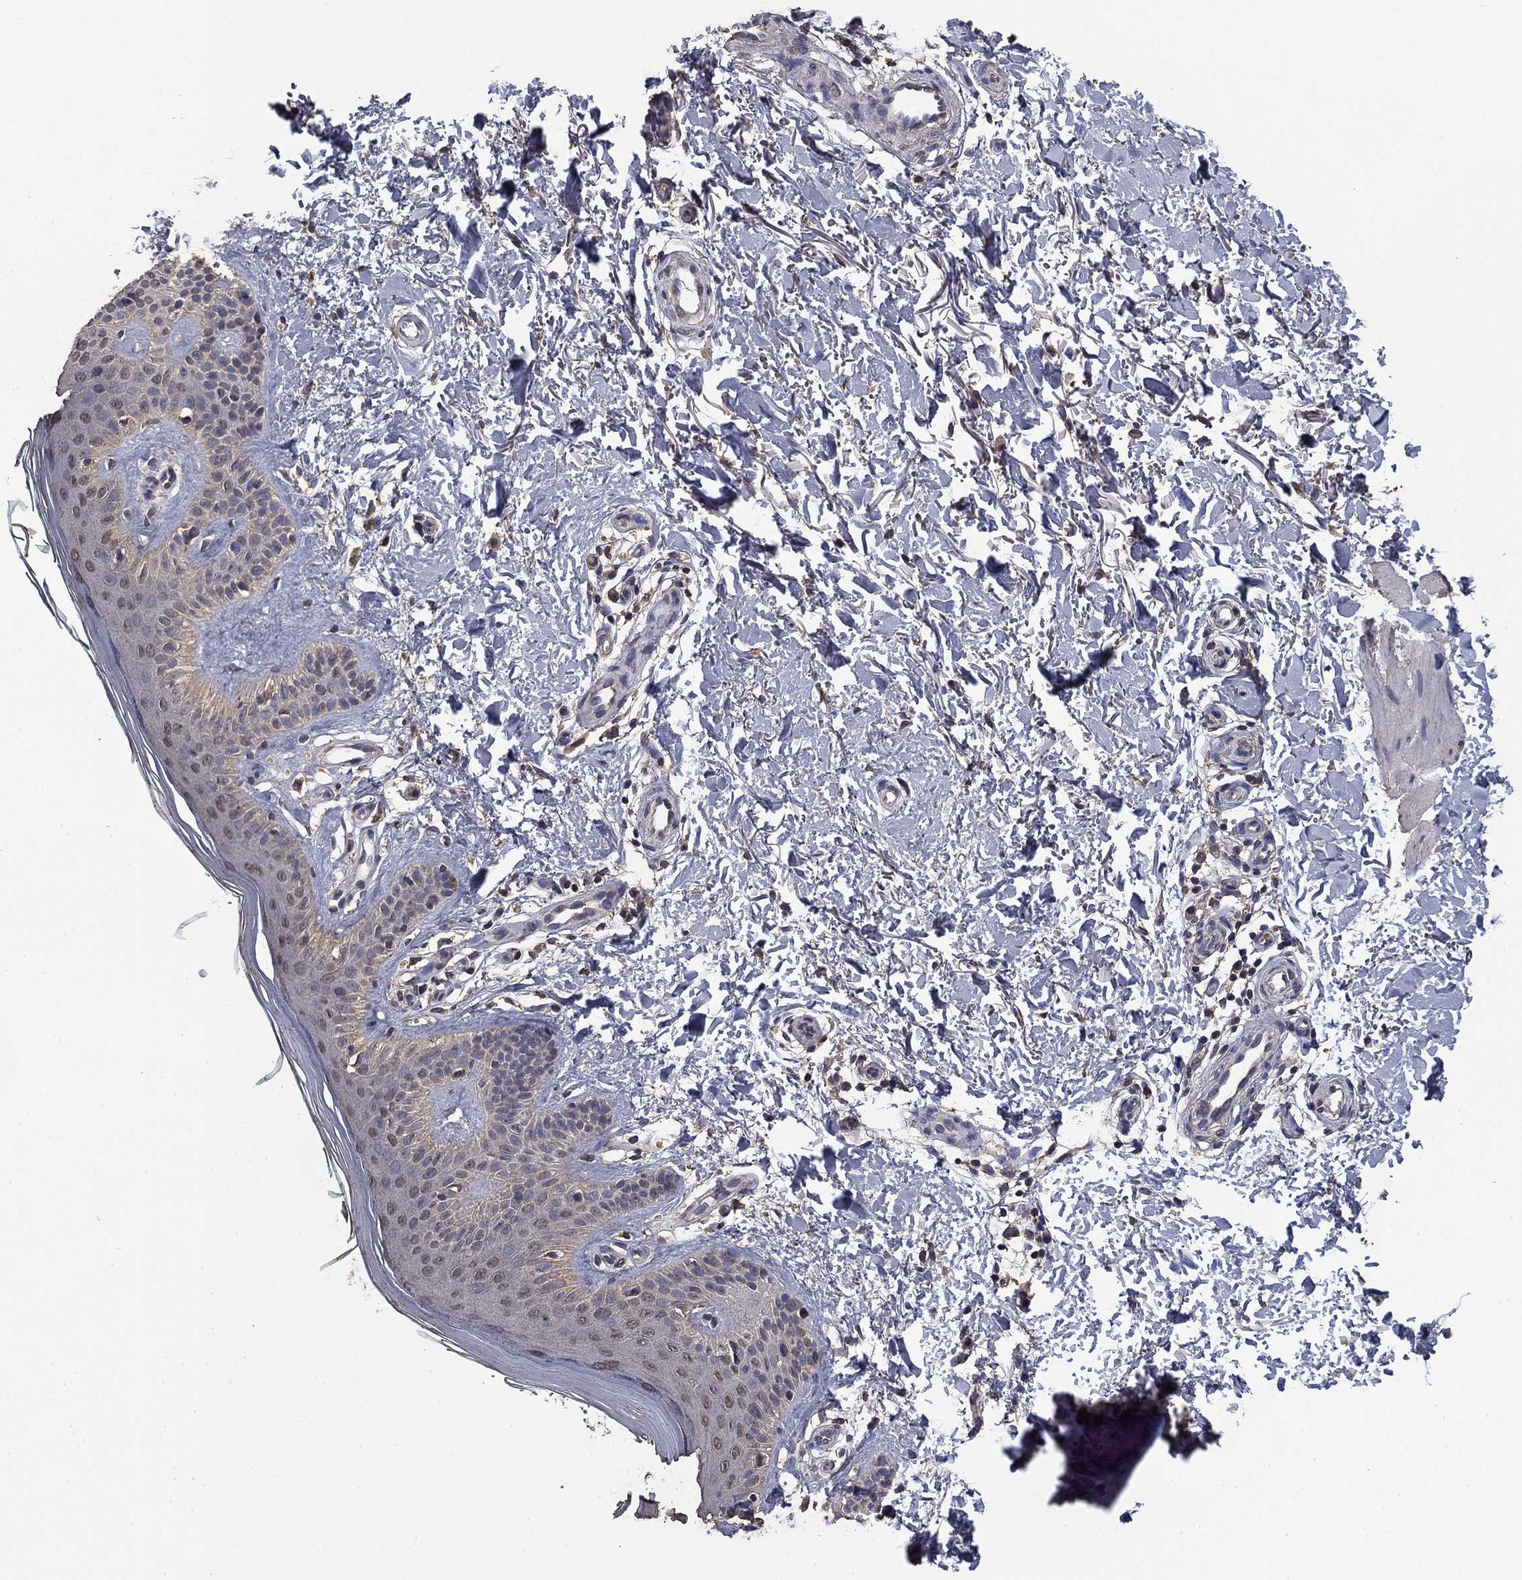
{"staining": {"intensity": "negative", "quantity": "none", "location": "none"}, "tissue": "skin", "cell_type": "Fibroblasts", "image_type": "normal", "snomed": [{"axis": "morphology", "description": "Normal tissue, NOS"}, {"axis": "morphology", "description": "Inflammation, NOS"}, {"axis": "morphology", "description": "Fibrosis, NOS"}, {"axis": "topography", "description": "Skin"}], "caption": "DAB immunohistochemical staining of normal human skin exhibits no significant positivity in fibroblasts. Brightfield microscopy of immunohistochemistry stained with DAB (brown) and hematoxylin (blue), captured at high magnification.", "gene": "MFAP3L", "patient": {"sex": "male", "age": 71}}